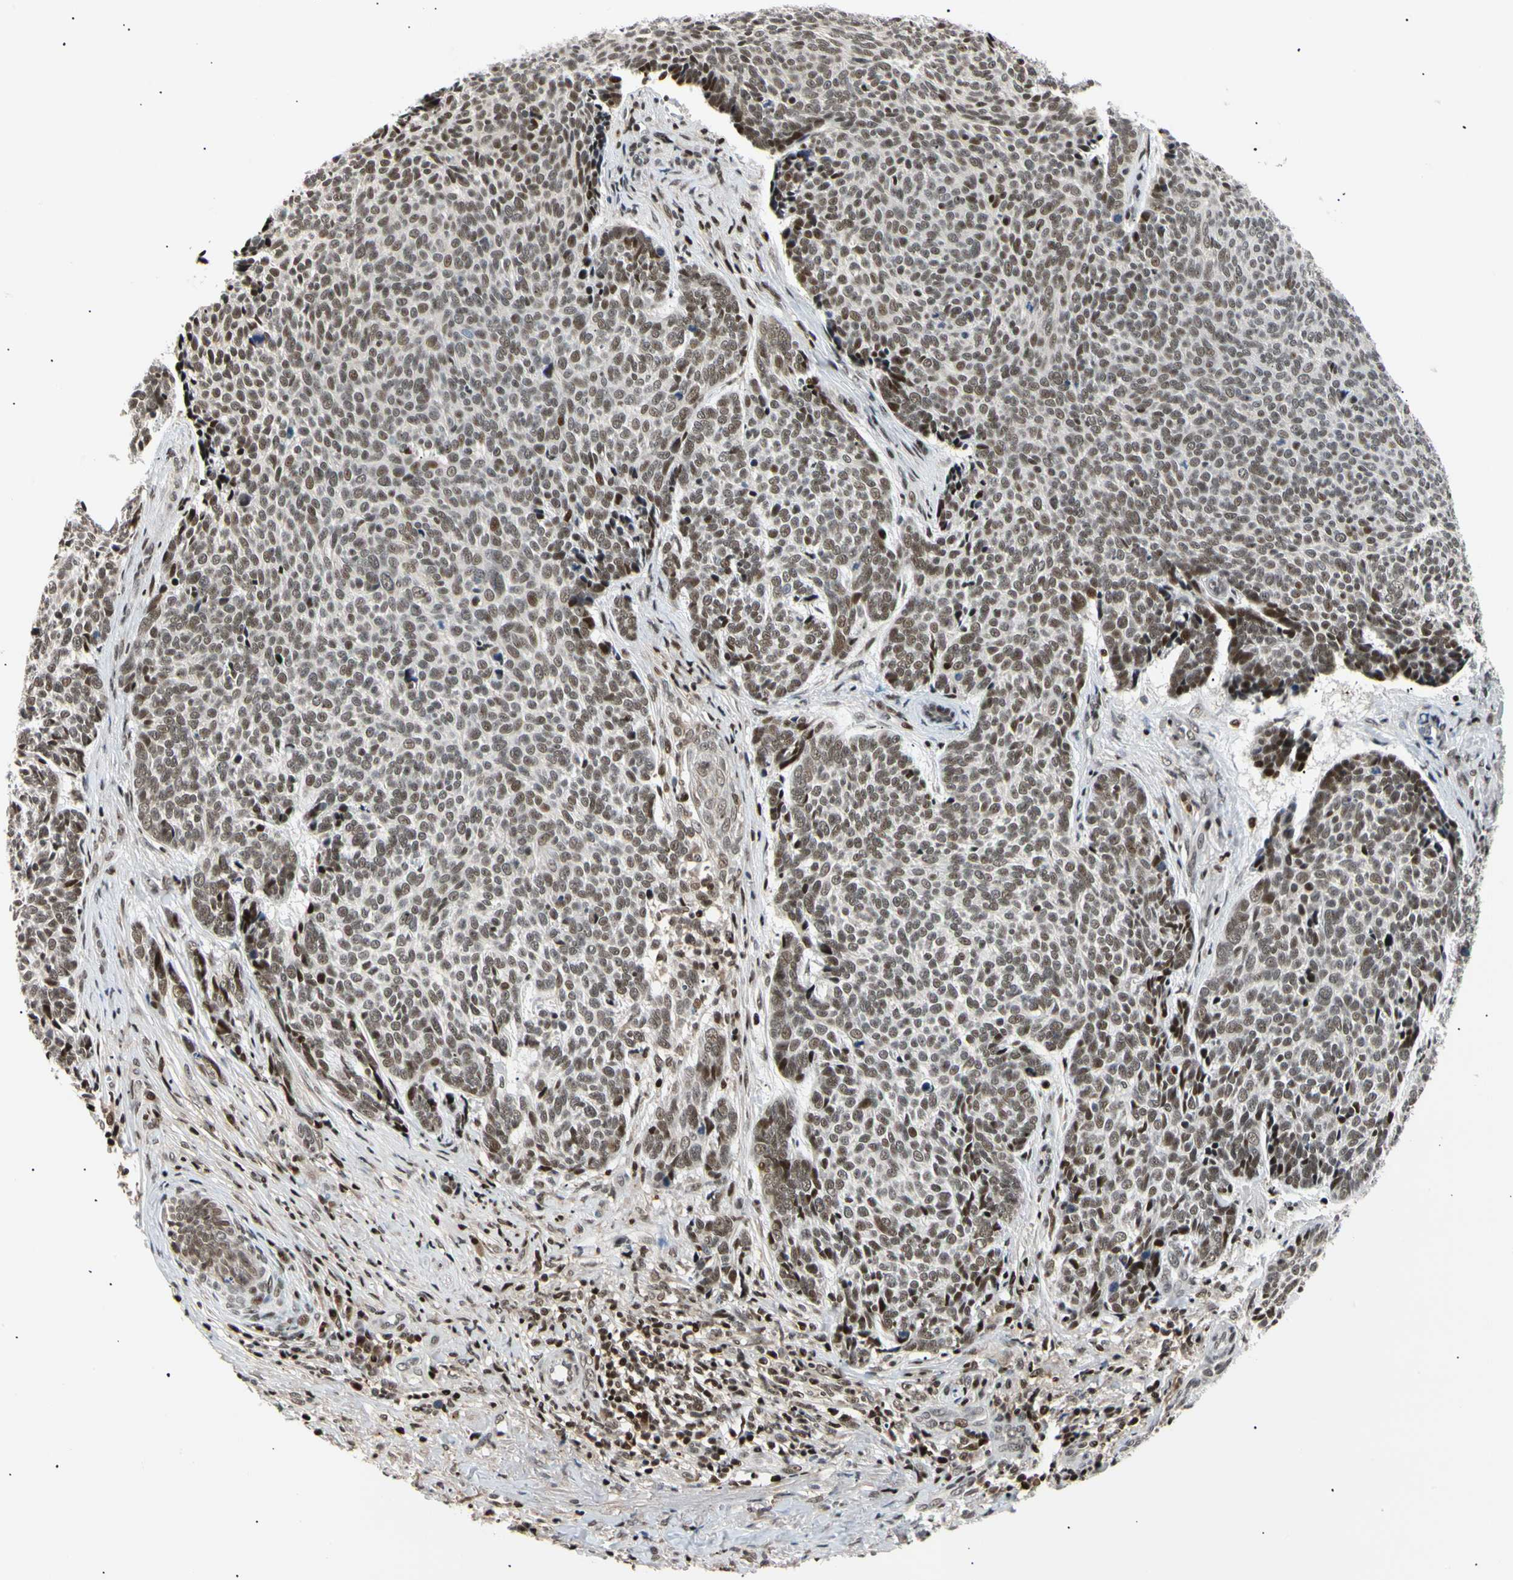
{"staining": {"intensity": "moderate", "quantity": ">75%", "location": "nuclear"}, "tissue": "skin cancer", "cell_type": "Tumor cells", "image_type": "cancer", "snomed": [{"axis": "morphology", "description": "Basal cell carcinoma"}, {"axis": "topography", "description": "Skin"}], "caption": "Tumor cells reveal medium levels of moderate nuclear staining in approximately >75% of cells in skin cancer.", "gene": "E2F1", "patient": {"sex": "male", "age": 84}}